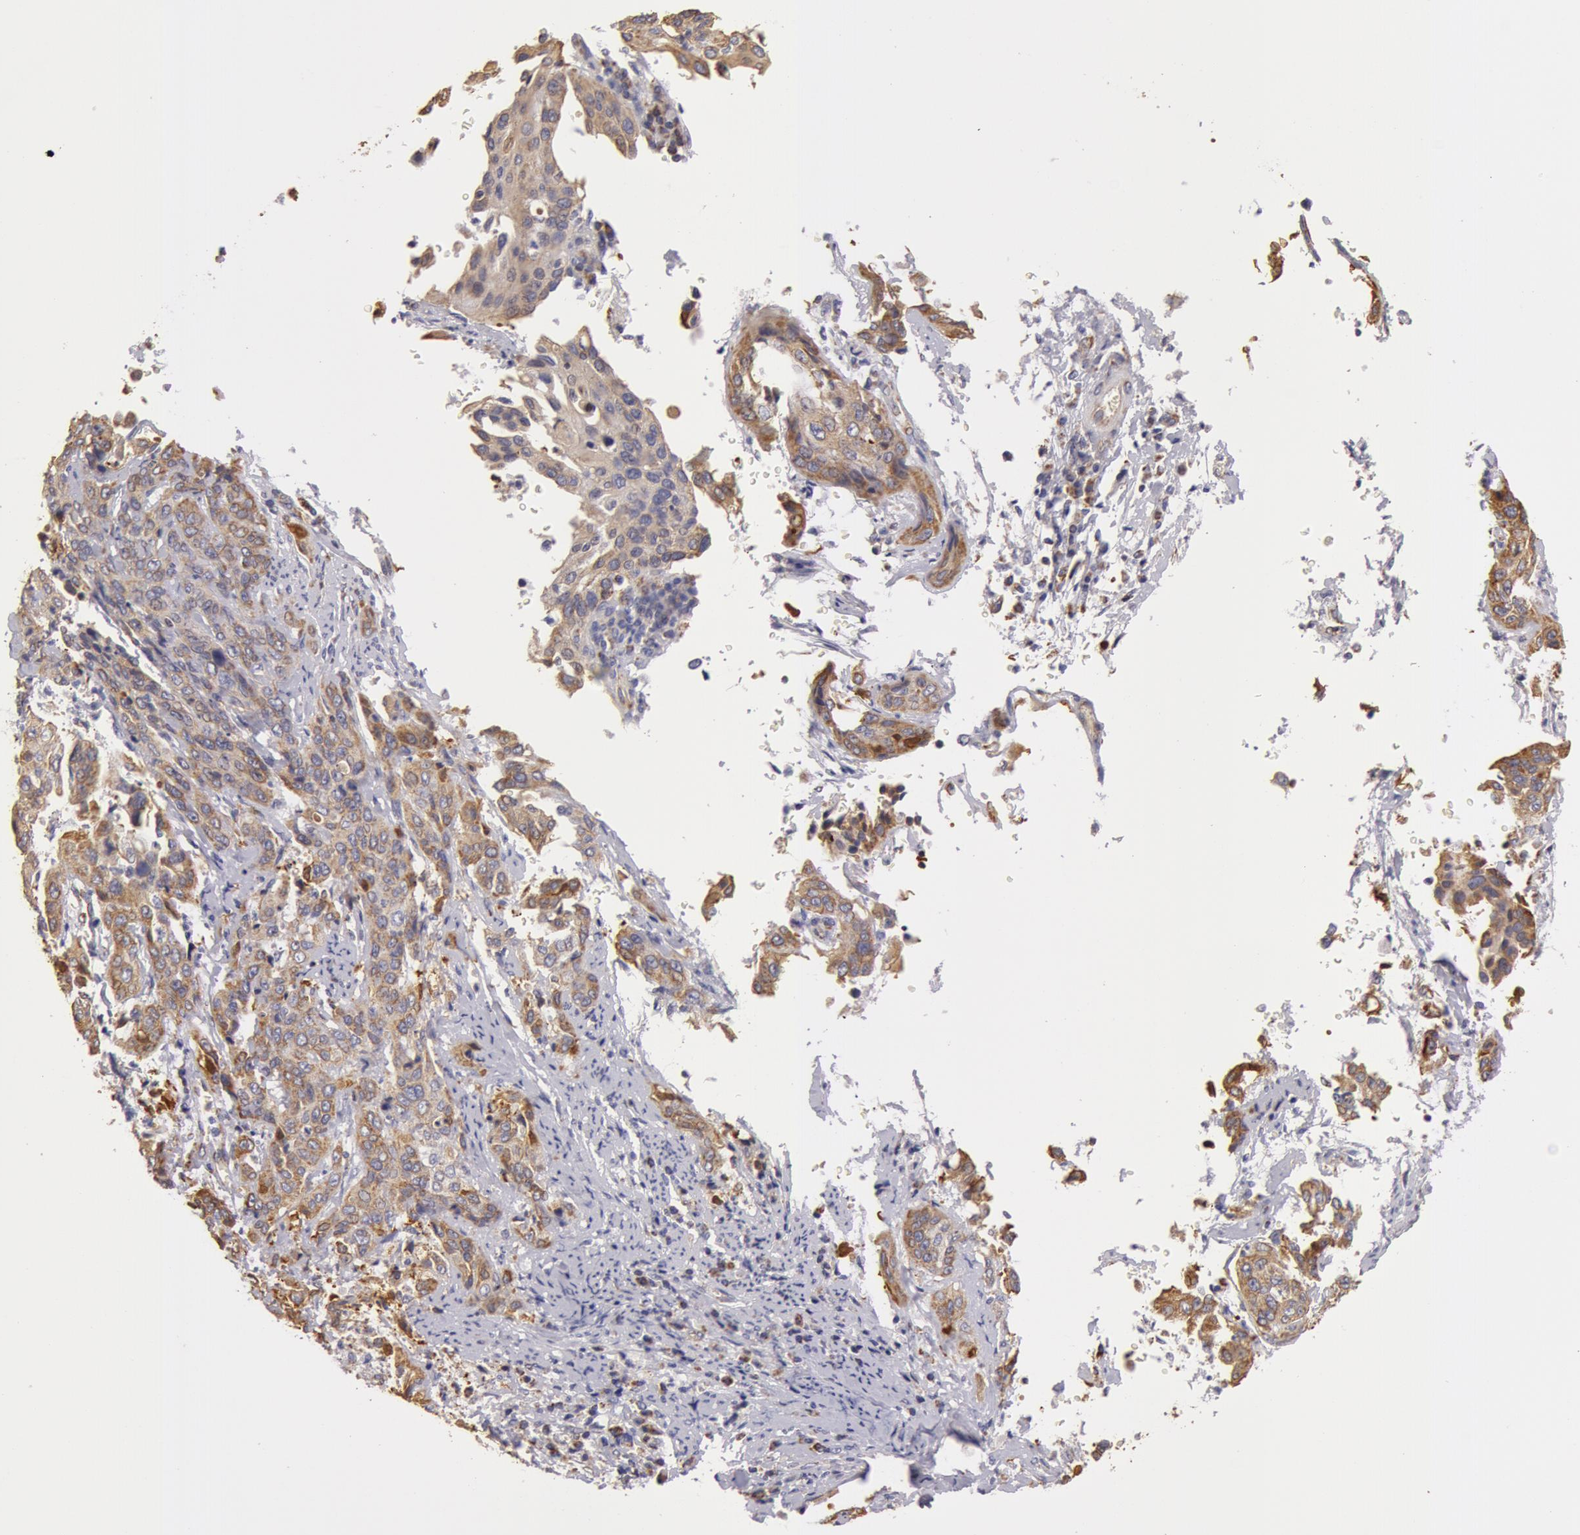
{"staining": {"intensity": "weak", "quantity": ">75%", "location": "cytoplasmic/membranous"}, "tissue": "cervical cancer", "cell_type": "Tumor cells", "image_type": "cancer", "snomed": [{"axis": "morphology", "description": "Squamous cell carcinoma, NOS"}, {"axis": "topography", "description": "Cervix"}], "caption": "Weak cytoplasmic/membranous positivity for a protein is present in approximately >75% of tumor cells of cervical cancer (squamous cell carcinoma) using immunohistochemistry (IHC).", "gene": "KRT18", "patient": {"sex": "female", "age": 41}}